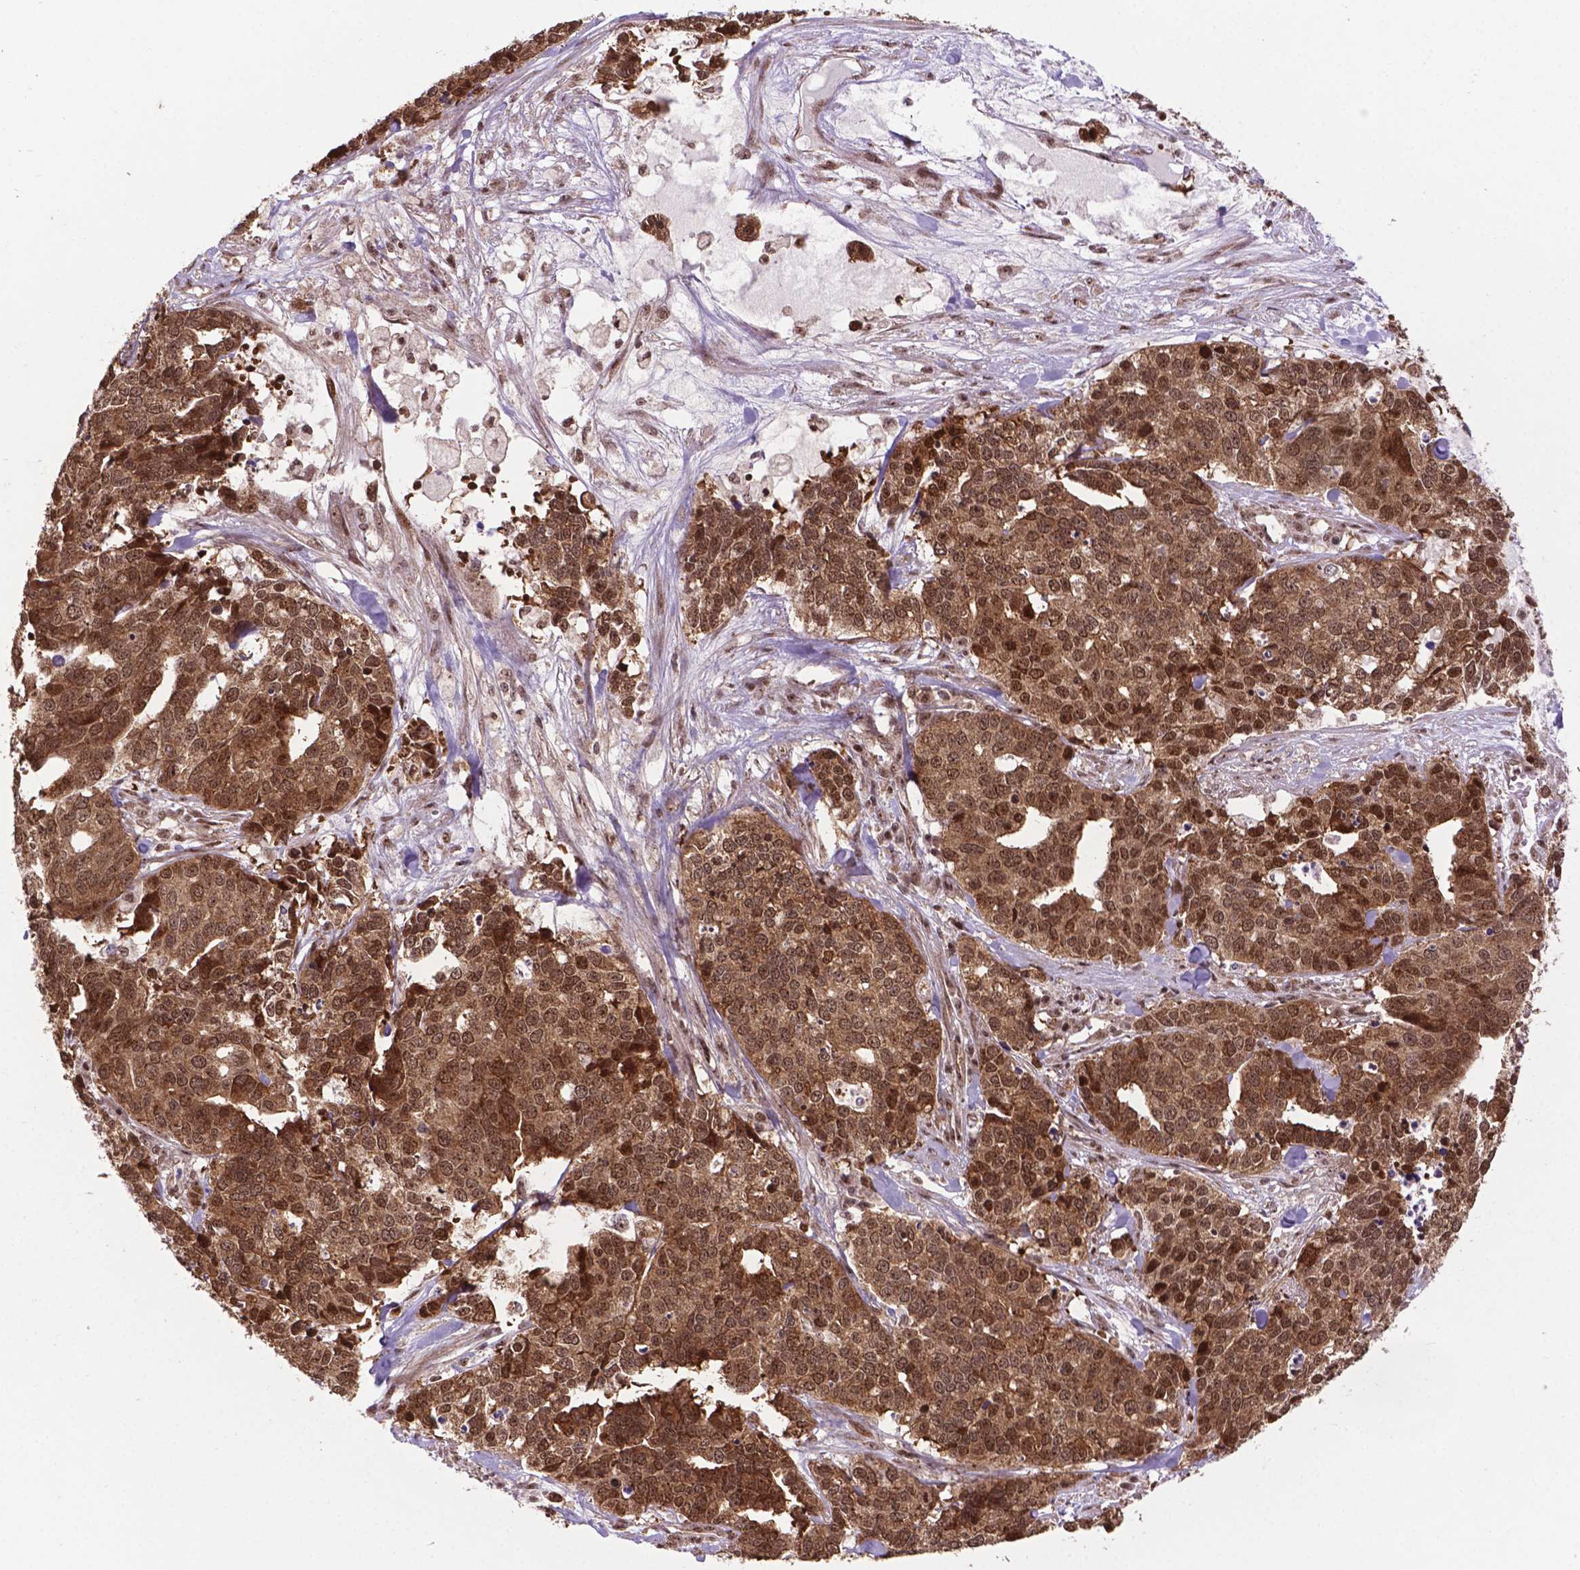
{"staining": {"intensity": "moderate", "quantity": ">75%", "location": "cytoplasmic/membranous,nuclear"}, "tissue": "ovarian cancer", "cell_type": "Tumor cells", "image_type": "cancer", "snomed": [{"axis": "morphology", "description": "Carcinoma, endometroid"}, {"axis": "topography", "description": "Ovary"}], "caption": "A brown stain labels moderate cytoplasmic/membranous and nuclear expression of a protein in human ovarian cancer tumor cells.", "gene": "CSNK2A1", "patient": {"sex": "female", "age": 65}}